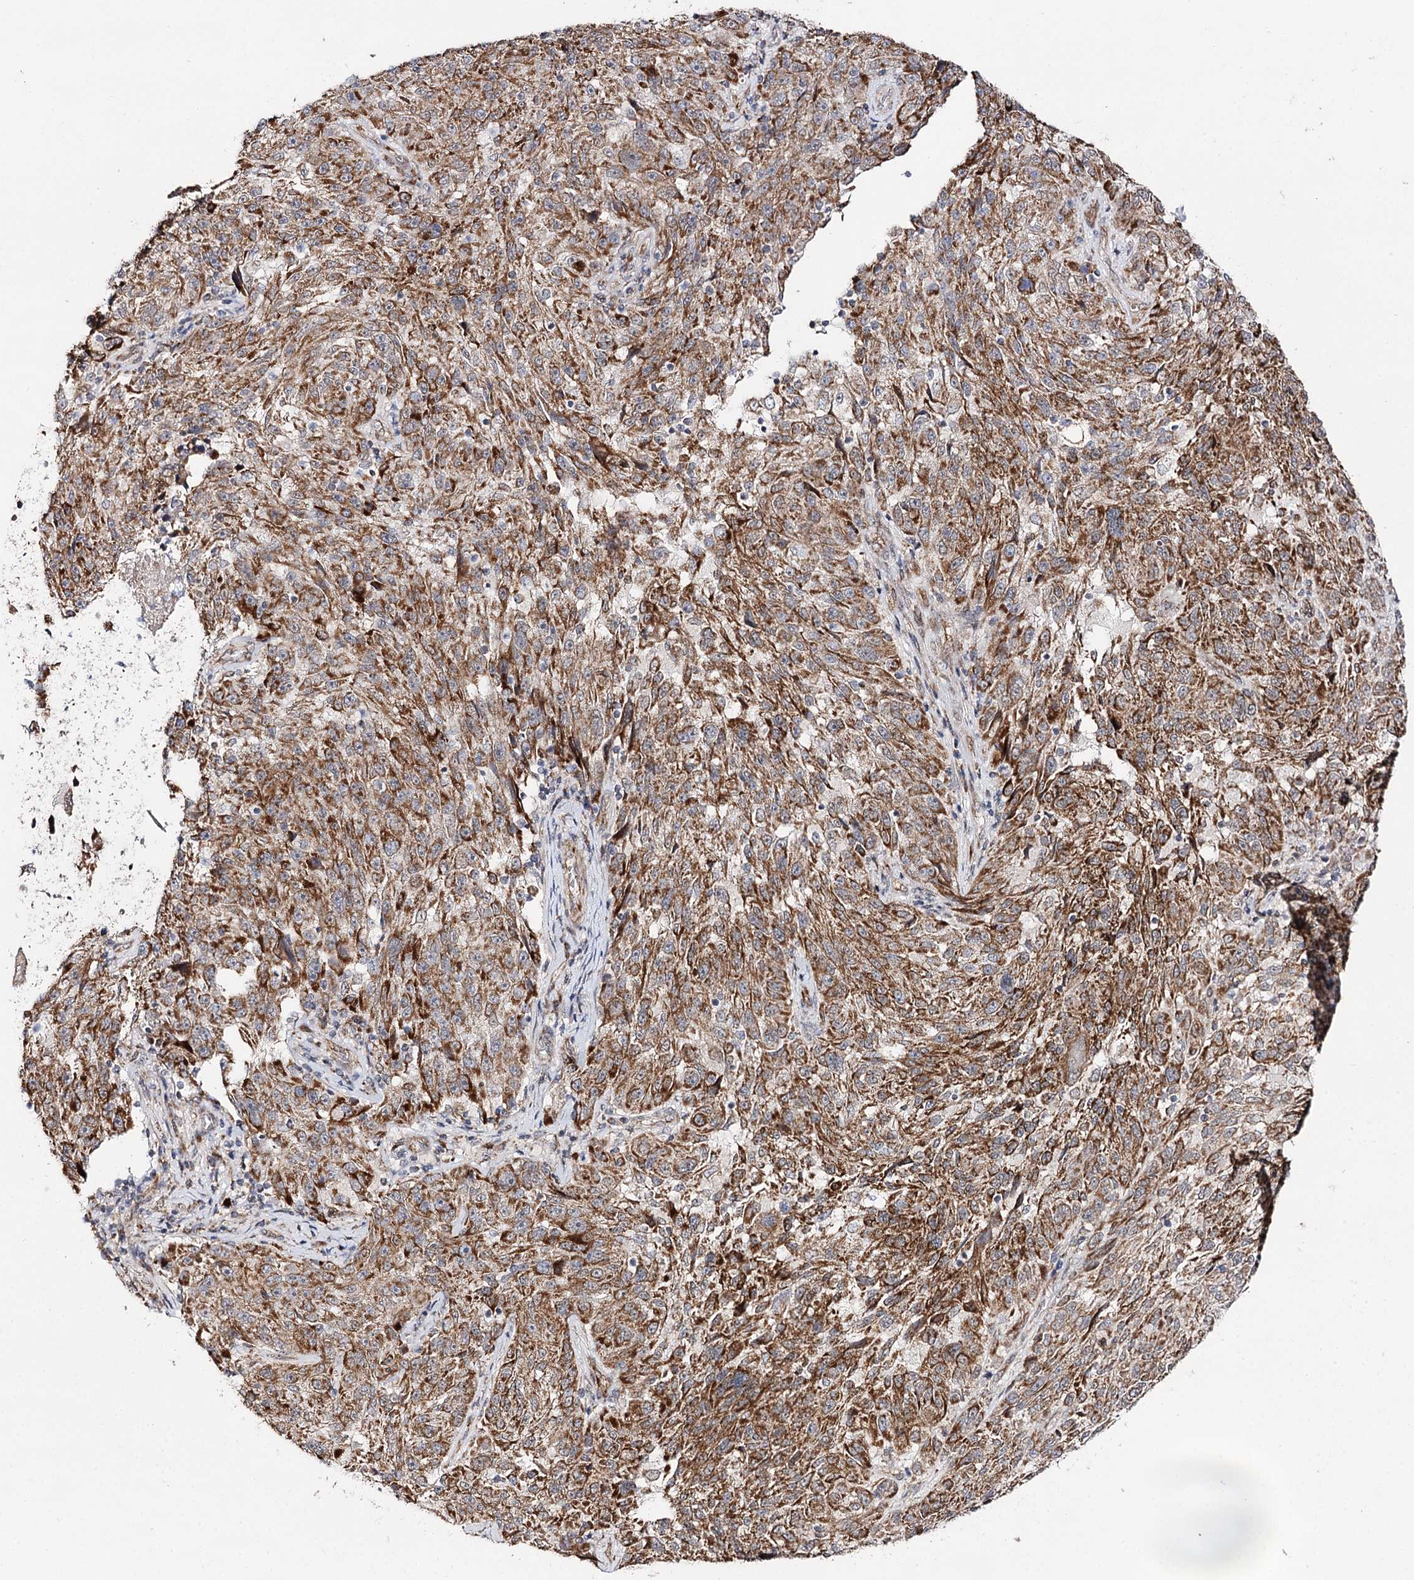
{"staining": {"intensity": "moderate", "quantity": ">75%", "location": "cytoplasmic/membranous"}, "tissue": "melanoma", "cell_type": "Tumor cells", "image_type": "cancer", "snomed": [{"axis": "morphology", "description": "Malignant melanoma, NOS"}, {"axis": "topography", "description": "Skin"}], "caption": "Human melanoma stained with a protein marker displays moderate staining in tumor cells.", "gene": "CBR4", "patient": {"sex": "male", "age": 53}}